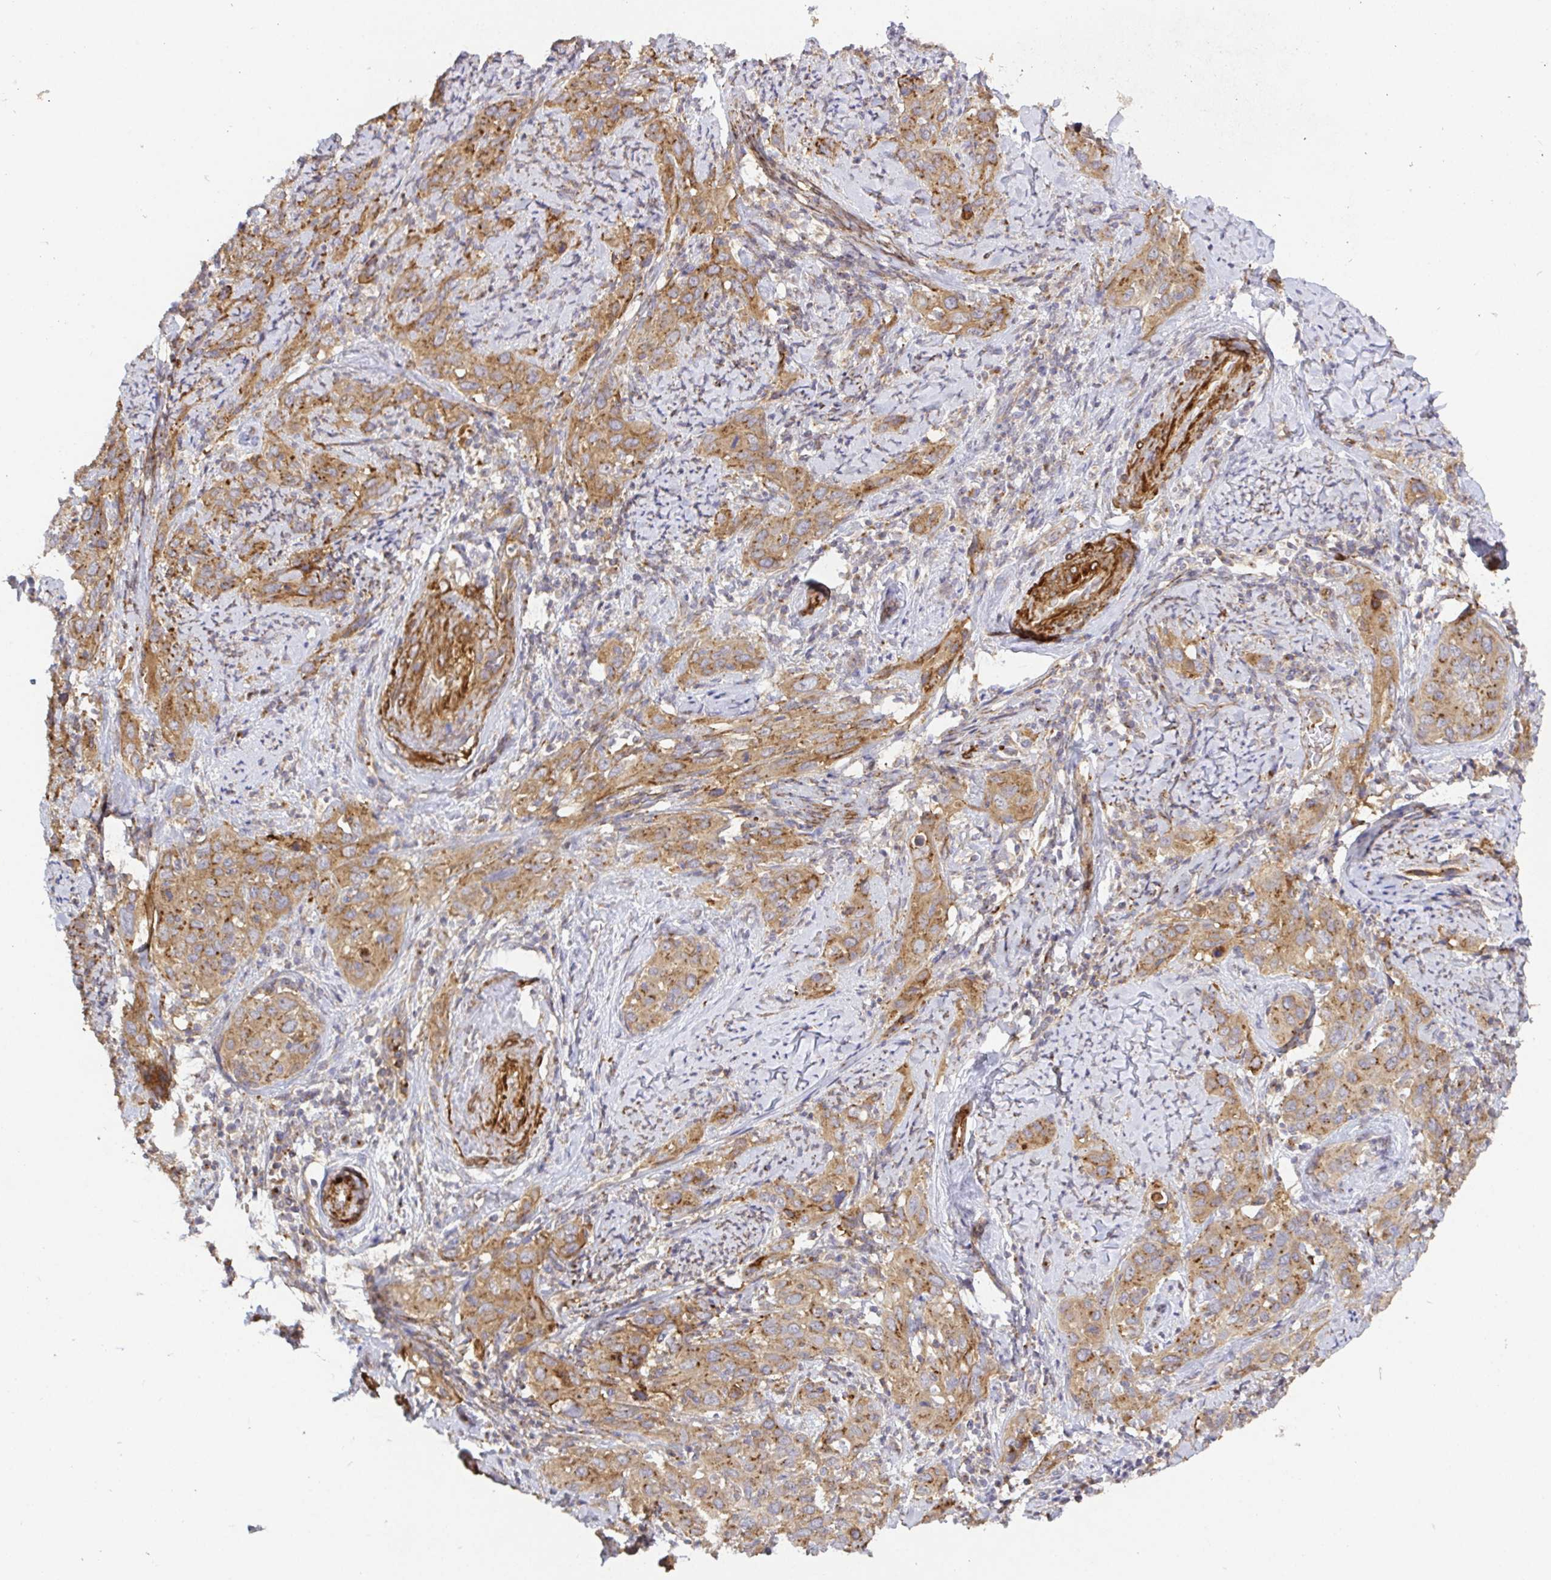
{"staining": {"intensity": "moderate", "quantity": ">75%", "location": "cytoplasmic/membranous"}, "tissue": "cervical cancer", "cell_type": "Tumor cells", "image_type": "cancer", "snomed": [{"axis": "morphology", "description": "Squamous cell carcinoma, NOS"}, {"axis": "topography", "description": "Cervix"}], "caption": "Immunohistochemistry (IHC) micrograph of human squamous cell carcinoma (cervical) stained for a protein (brown), which reveals medium levels of moderate cytoplasmic/membranous staining in about >75% of tumor cells.", "gene": "TM9SF4", "patient": {"sex": "female", "age": 51}}